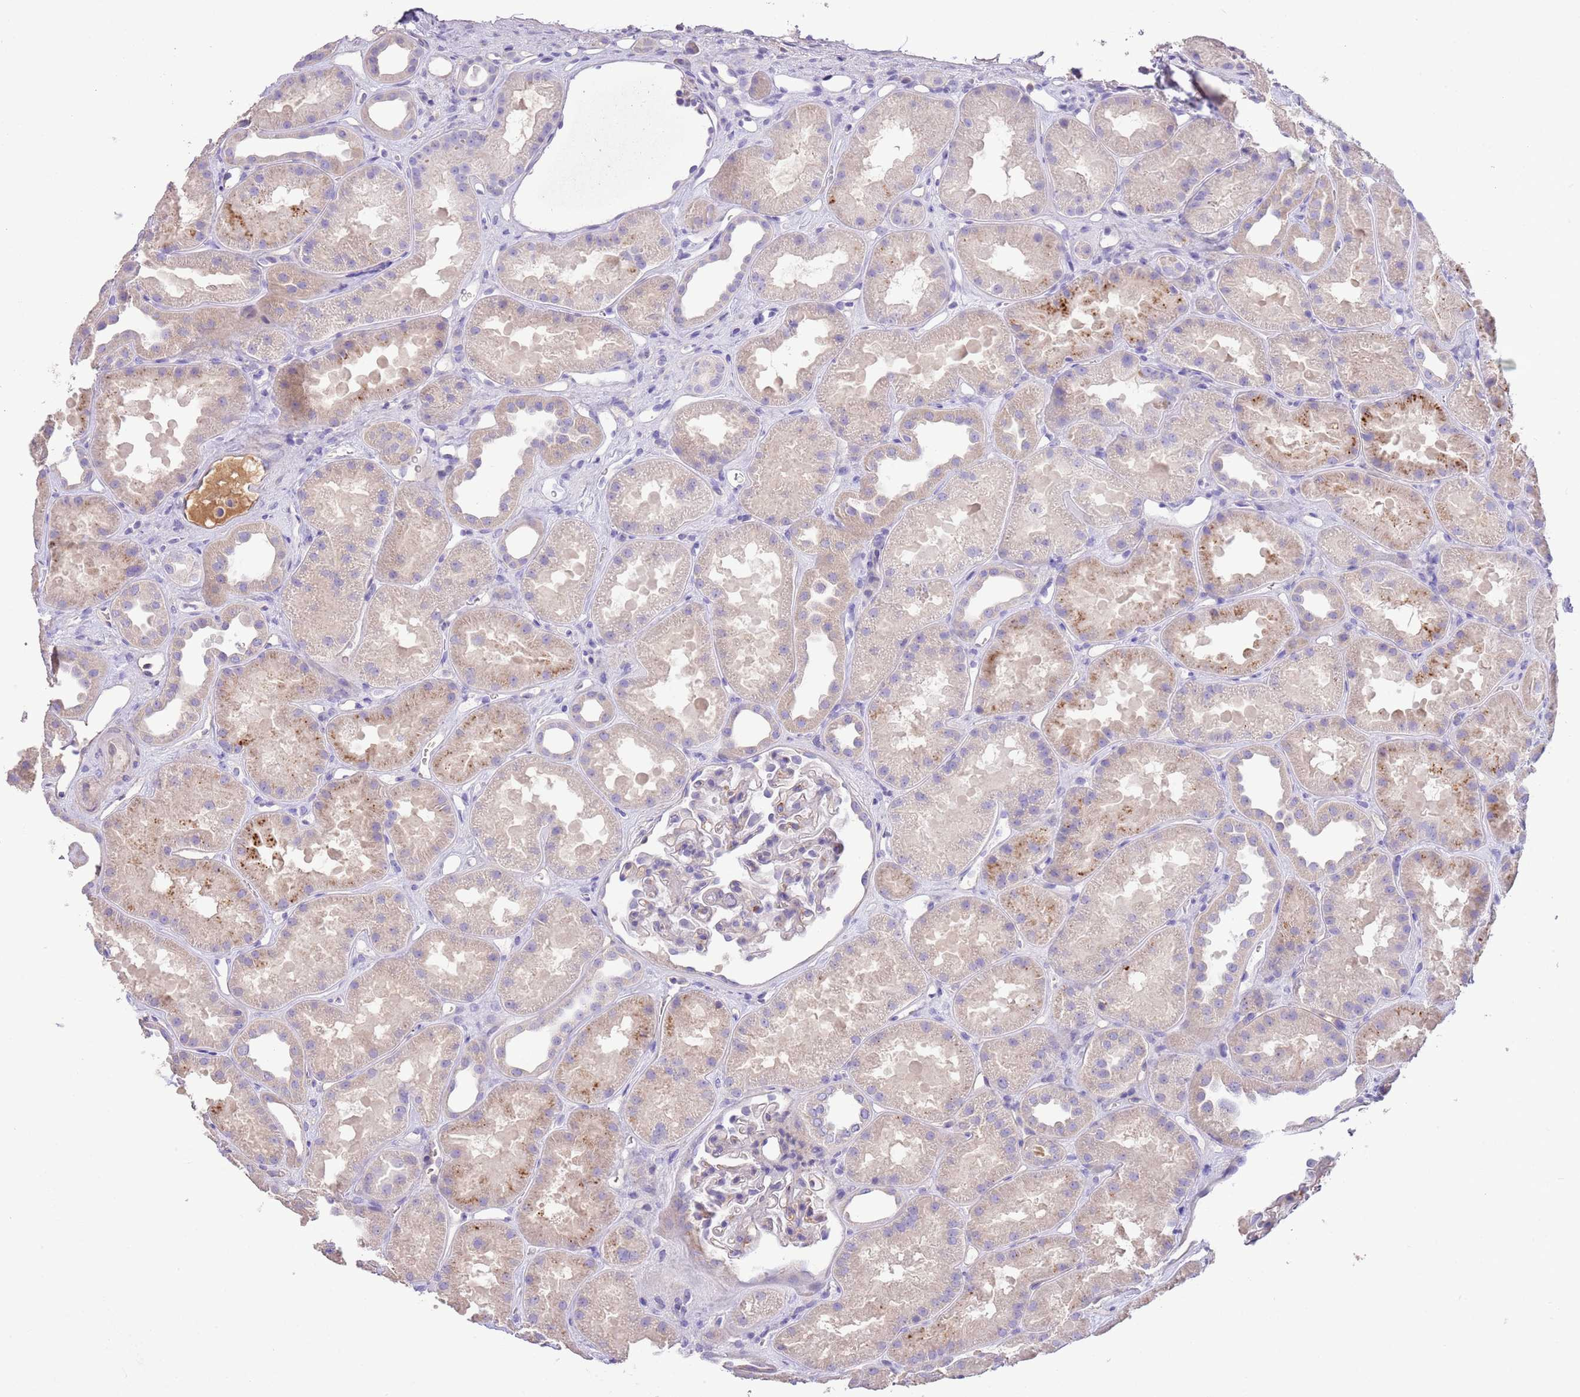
{"staining": {"intensity": "negative", "quantity": "none", "location": "none"}, "tissue": "kidney", "cell_type": "Cells in glomeruli", "image_type": "normal", "snomed": [{"axis": "morphology", "description": "Normal tissue, NOS"}, {"axis": "topography", "description": "Kidney"}], "caption": "This photomicrograph is of normal kidney stained with IHC to label a protein in brown with the nuclei are counter-stained blue. There is no expression in cells in glomeruli. (Immunohistochemistry, brightfield microscopy, high magnification).", "gene": "SFTPA1", "patient": {"sex": "male", "age": 61}}